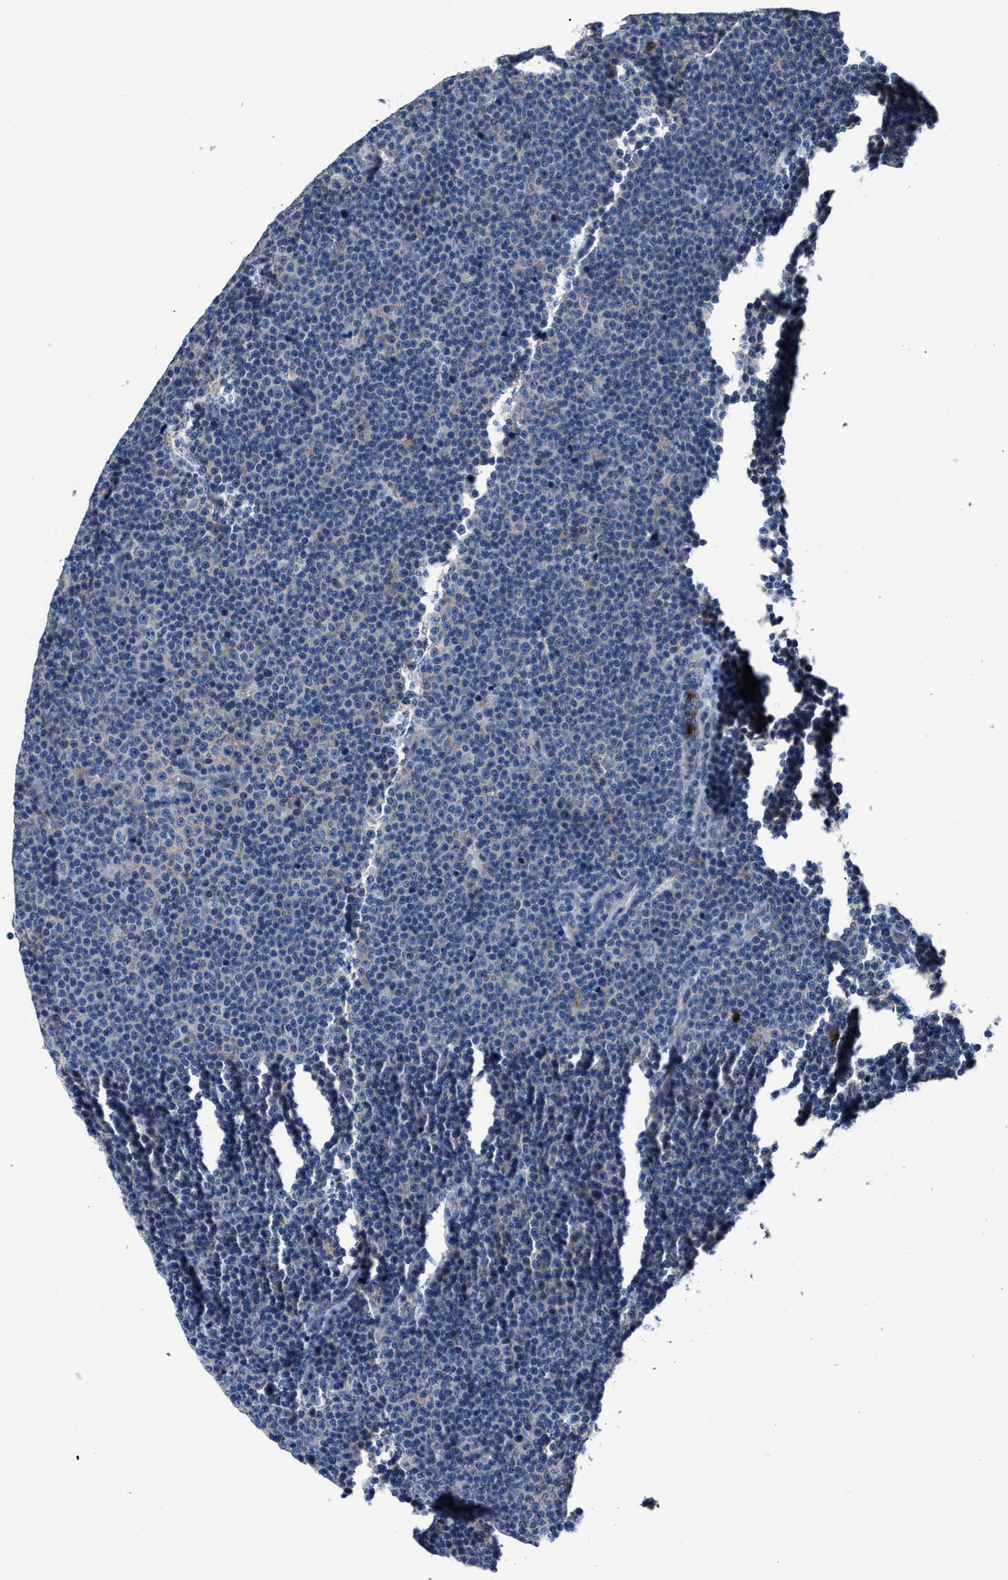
{"staining": {"intensity": "negative", "quantity": "none", "location": "none"}, "tissue": "lymphoma", "cell_type": "Tumor cells", "image_type": "cancer", "snomed": [{"axis": "morphology", "description": "Malignant lymphoma, non-Hodgkin's type, Low grade"}, {"axis": "topography", "description": "Lymph node"}], "caption": "Low-grade malignant lymphoma, non-Hodgkin's type stained for a protein using IHC shows no staining tumor cells.", "gene": "TRAF6", "patient": {"sex": "female", "age": 67}}